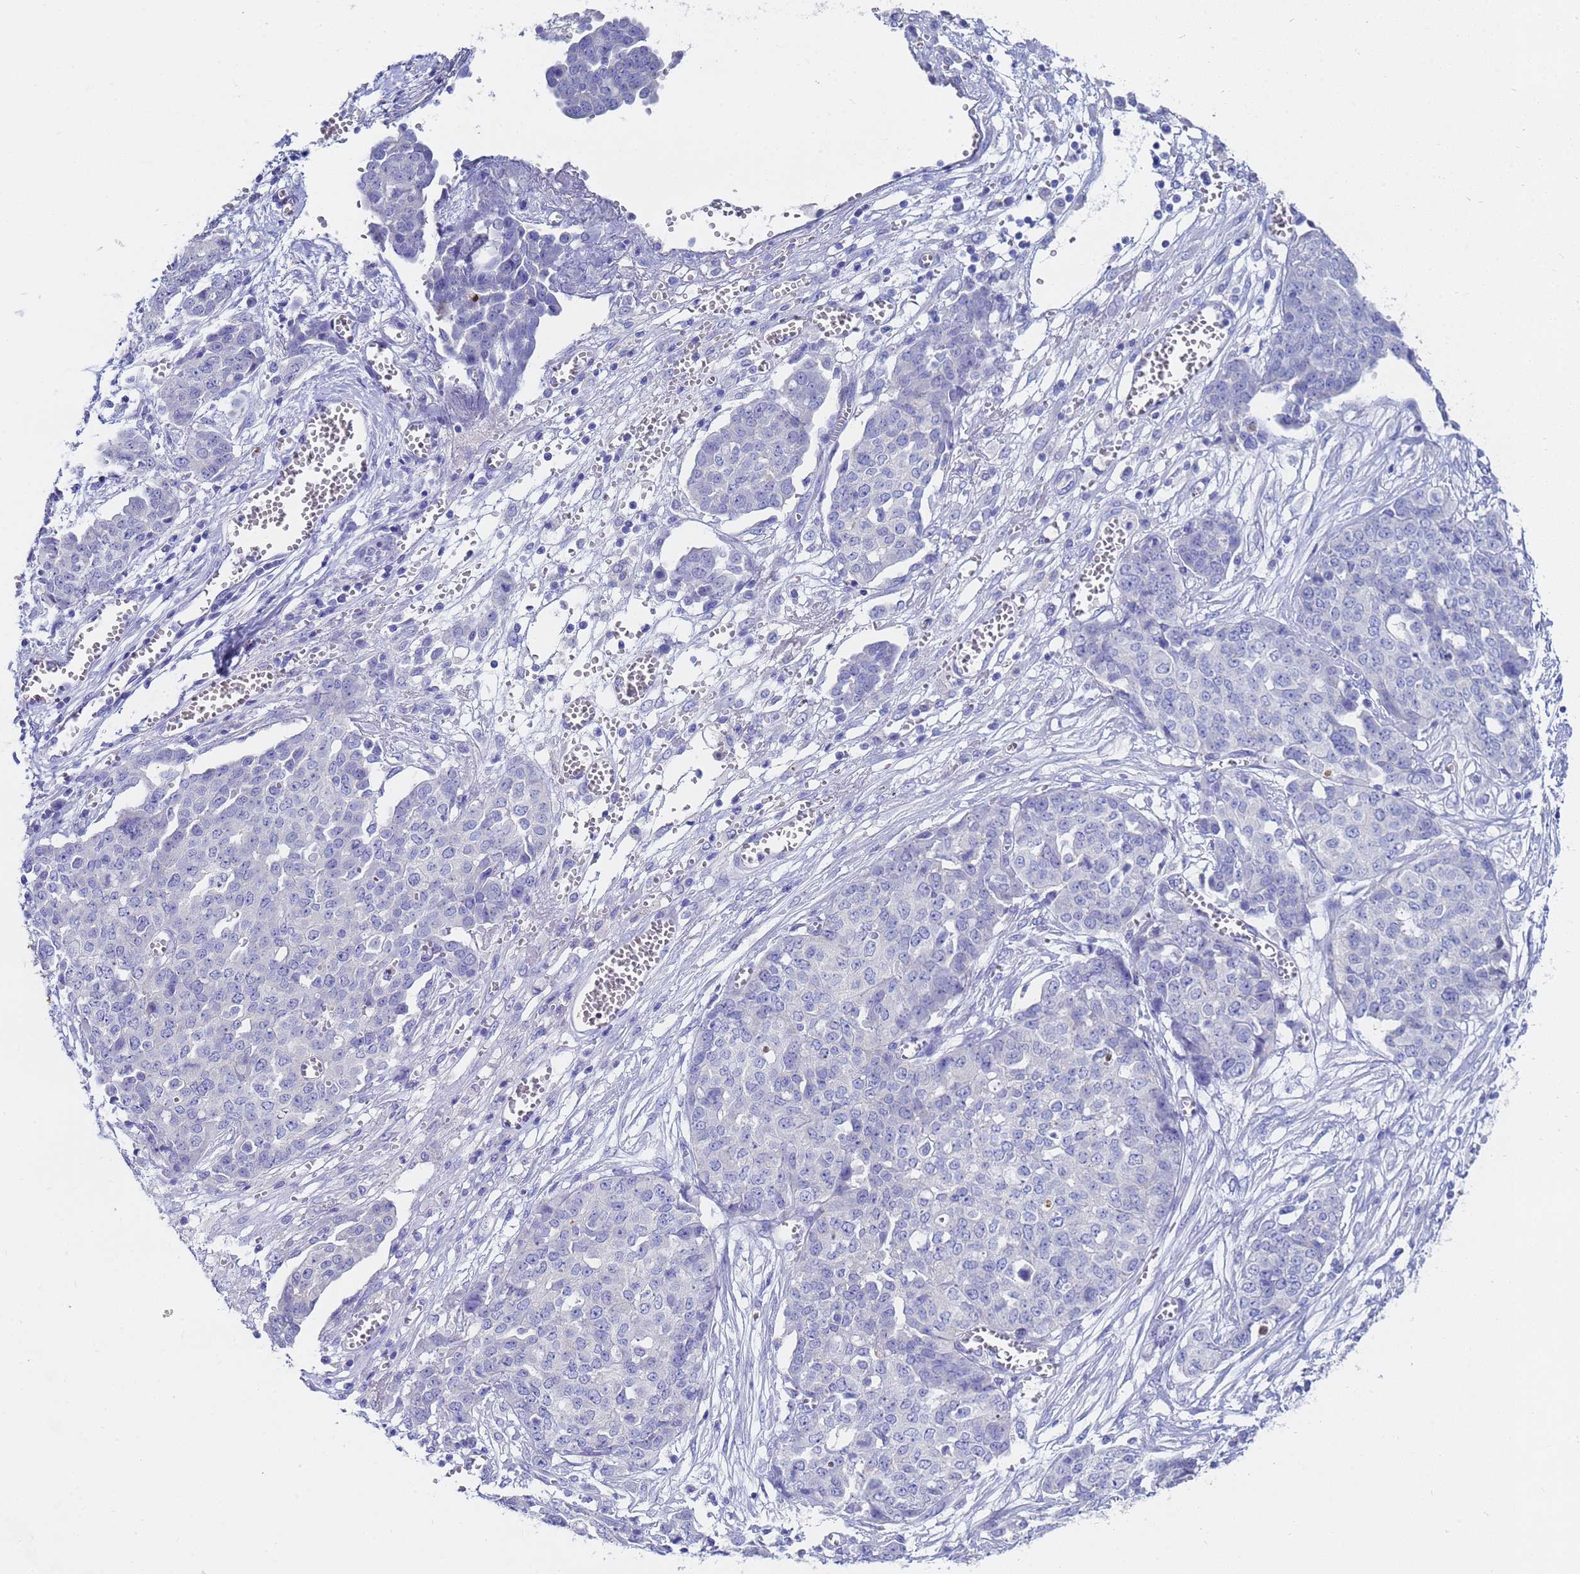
{"staining": {"intensity": "negative", "quantity": "none", "location": "none"}, "tissue": "ovarian cancer", "cell_type": "Tumor cells", "image_type": "cancer", "snomed": [{"axis": "morphology", "description": "Cystadenocarcinoma, serous, NOS"}, {"axis": "topography", "description": "Soft tissue"}, {"axis": "topography", "description": "Ovary"}], "caption": "Micrograph shows no protein expression in tumor cells of ovarian serous cystadenocarcinoma tissue.", "gene": "C2orf72", "patient": {"sex": "female", "age": 57}}